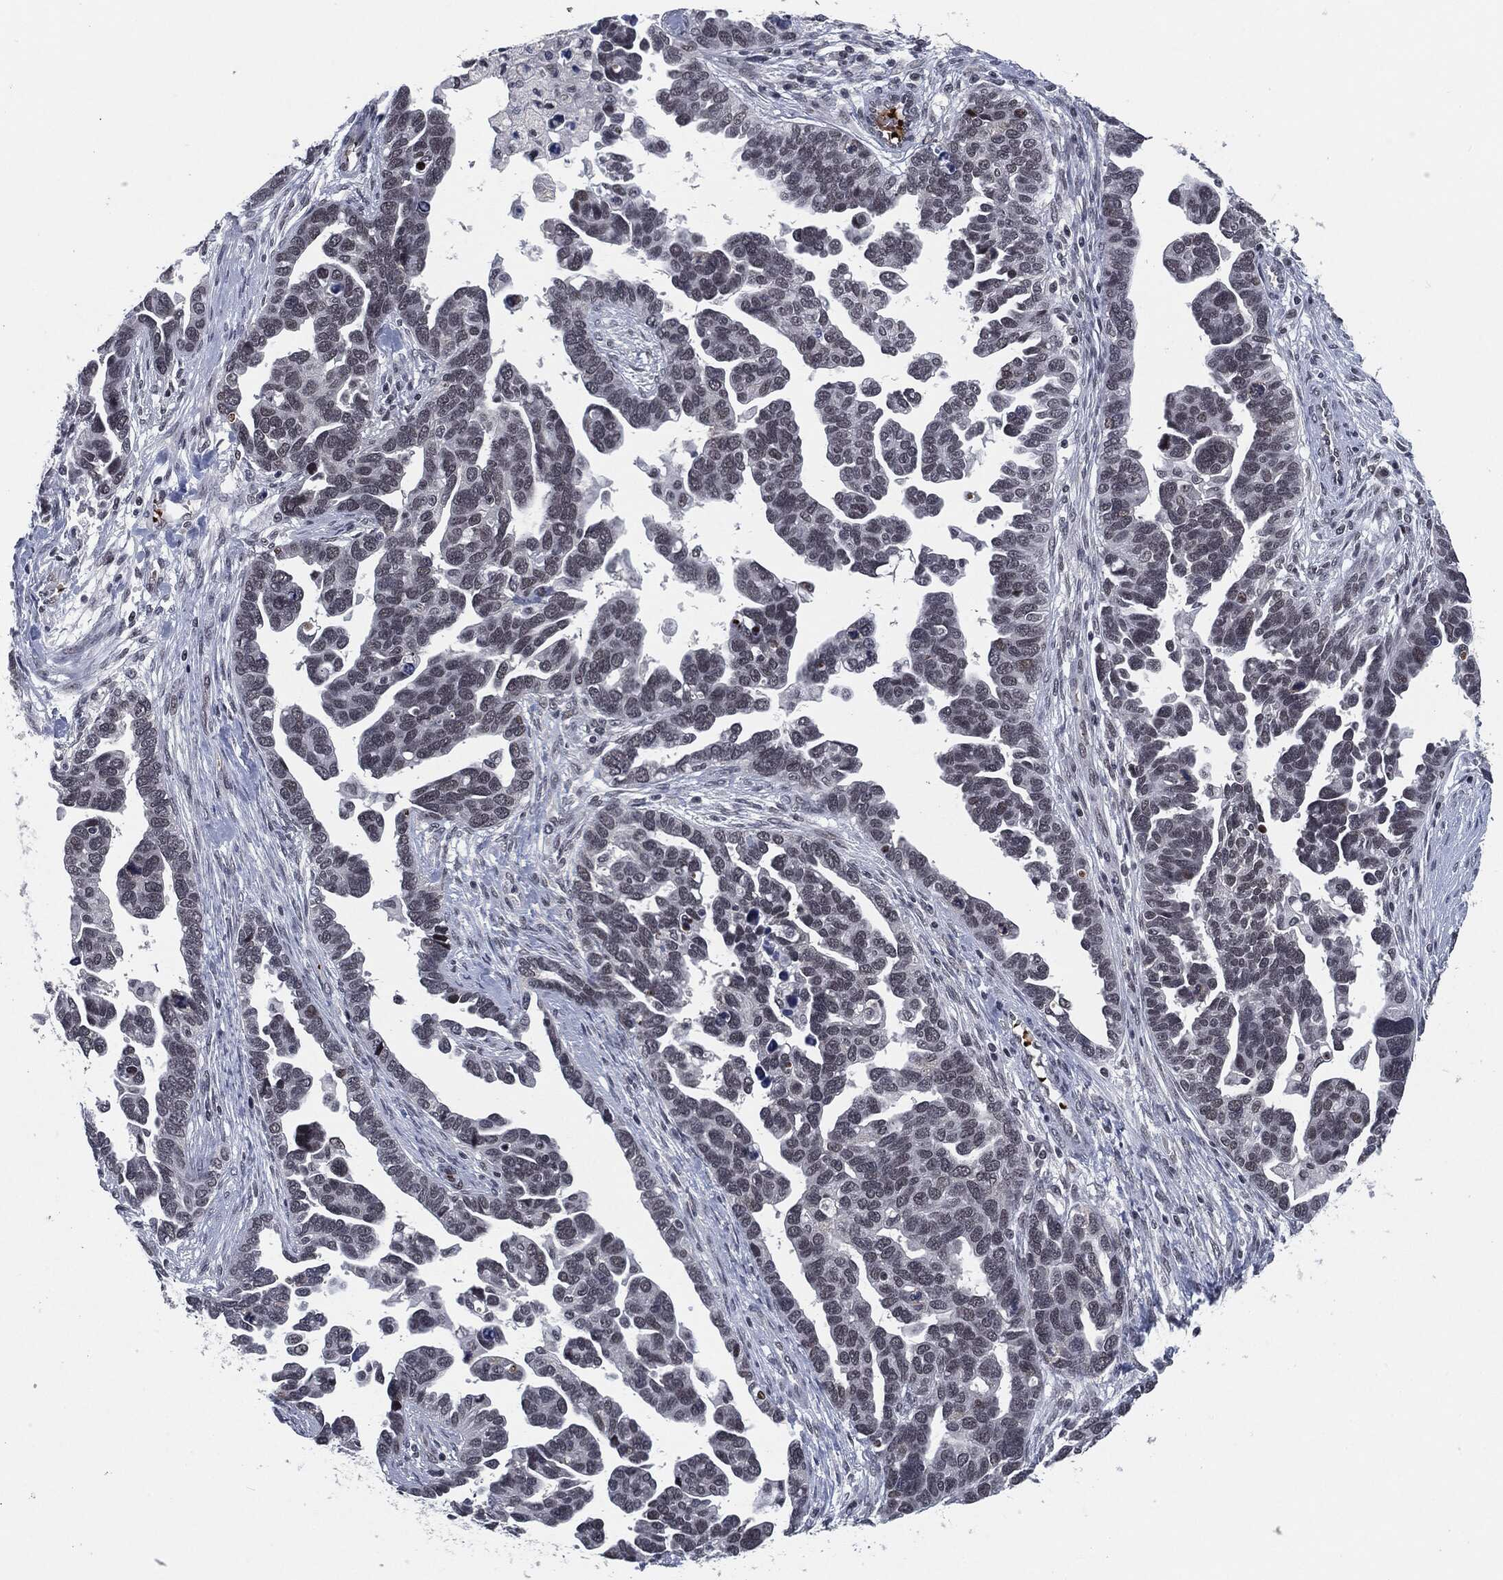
{"staining": {"intensity": "negative", "quantity": "none", "location": "none"}, "tissue": "ovarian cancer", "cell_type": "Tumor cells", "image_type": "cancer", "snomed": [{"axis": "morphology", "description": "Cystadenocarcinoma, serous, NOS"}, {"axis": "topography", "description": "Ovary"}], "caption": "A histopathology image of human ovarian cancer is negative for staining in tumor cells.", "gene": "ANXA1", "patient": {"sex": "female", "age": 54}}